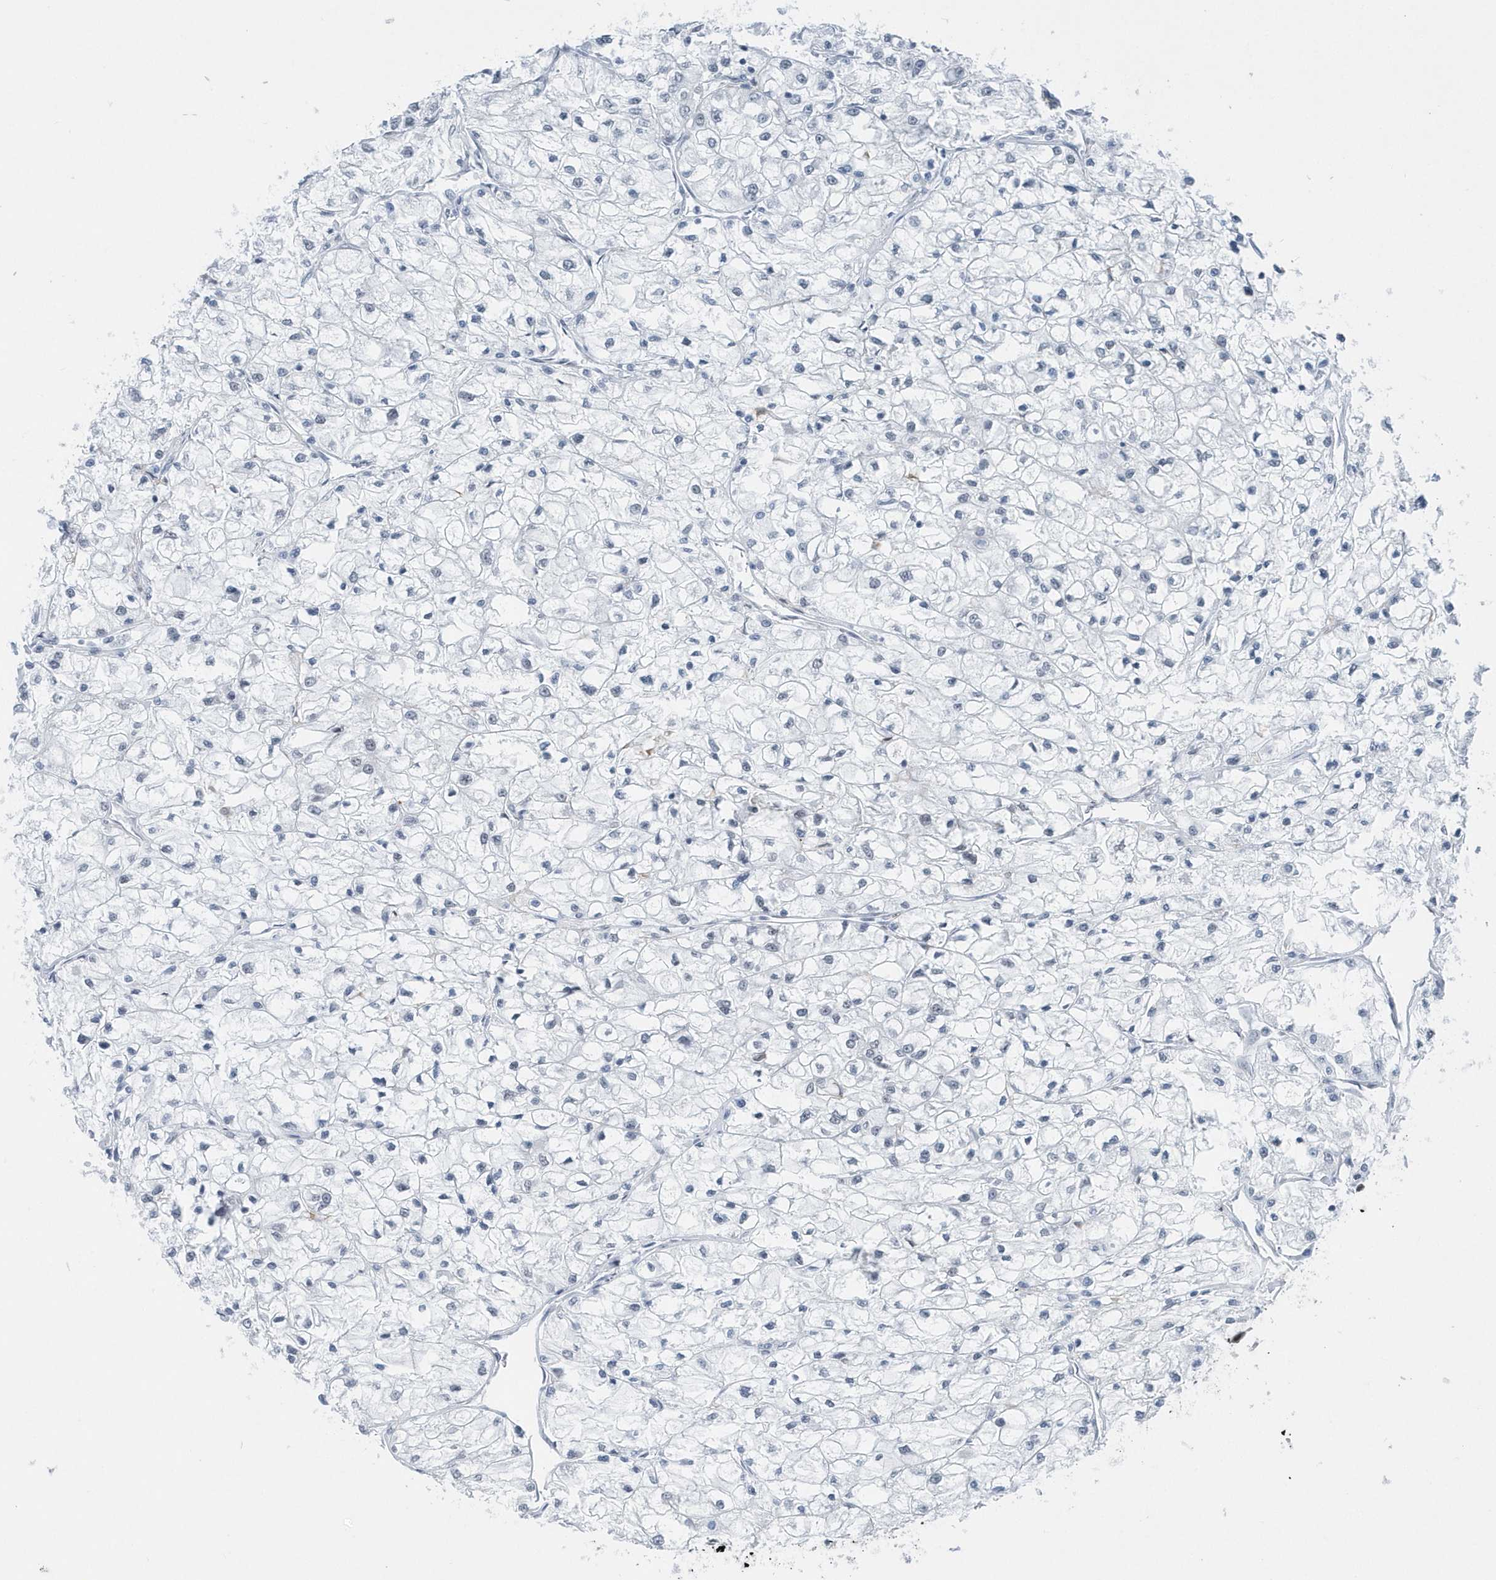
{"staining": {"intensity": "negative", "quantity": "none", "location": "none"}, "tissue": "renal cancer", "cell_type": "Tumor cells", "image_type": "cancer", "snomed": [{"axis": "morphology", "description": "Adenocarcinoma, NOS"}, {"axis": "topography", "description": "Kidney"}], "caption": "Micrograph shows no significant protein positivity in tumor cells of renal adenocarcinoma.", "gene": "FIP1L1", "patient": {"sex": "male", "age": 80}}